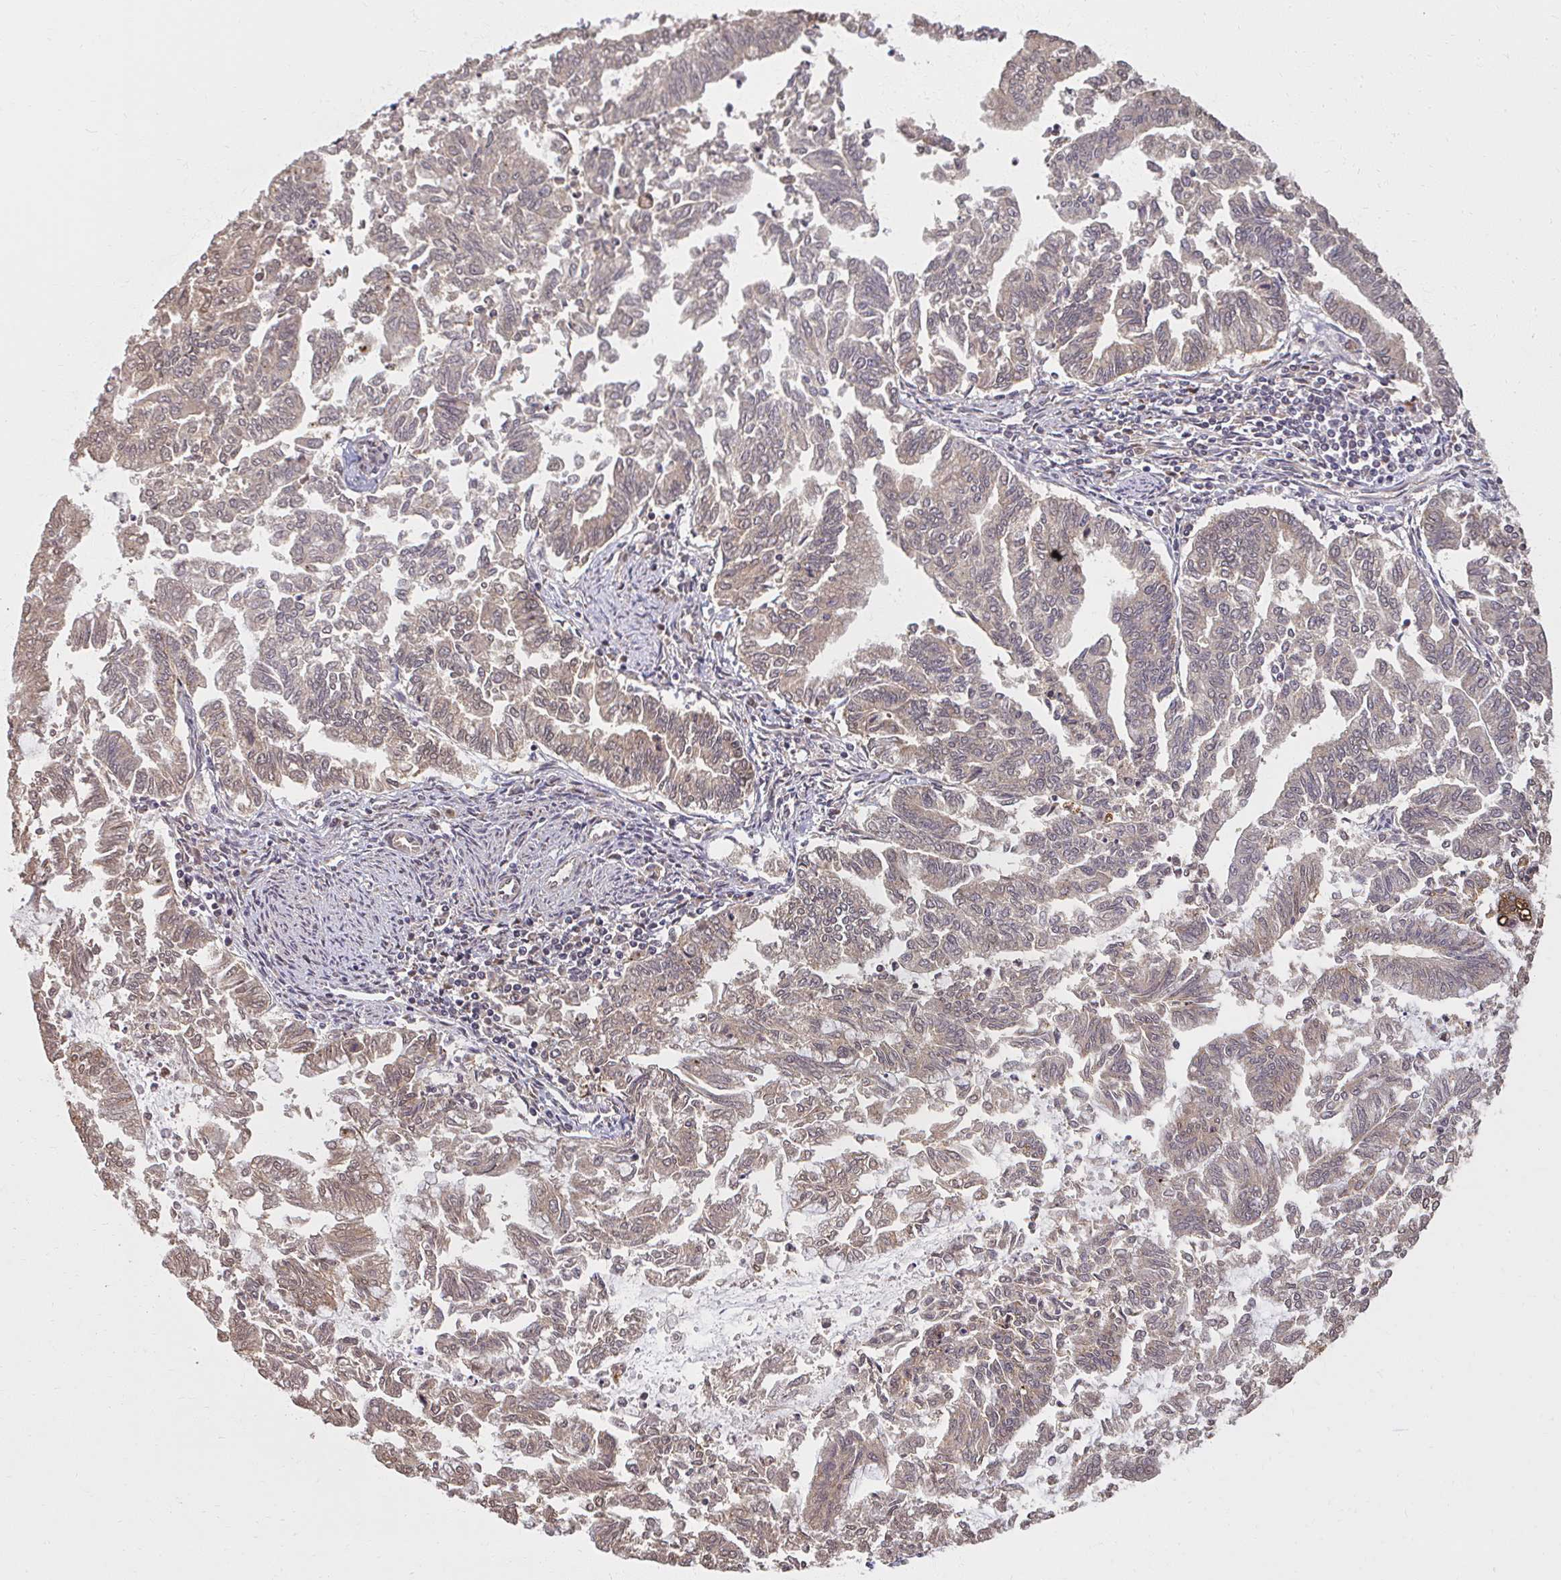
{"staining": {"intensity": "weak", "quantity": "25%-75%", "location": "cytoplasmic/membranous"}, "tissue": "endometrial cancer", "cell_type": "Tumor cells", "image_type": "cancer", "snomed": [{"axis": "morphology", "description": "Adenocarcinoma, NOS"}, {"axis": "topography", "description": "Endometrium"}], "caption": "Immunohistochemistry (IHC) histopathology image of human adenocarcinoma (endometrial) stained for a protein (brown), which shows low levels of weak cytoplasmic/membranous staining in about 25%-75% of tumor cells.", "gene": "LARS2", "patient": {"sex": "female", "age": 79}}